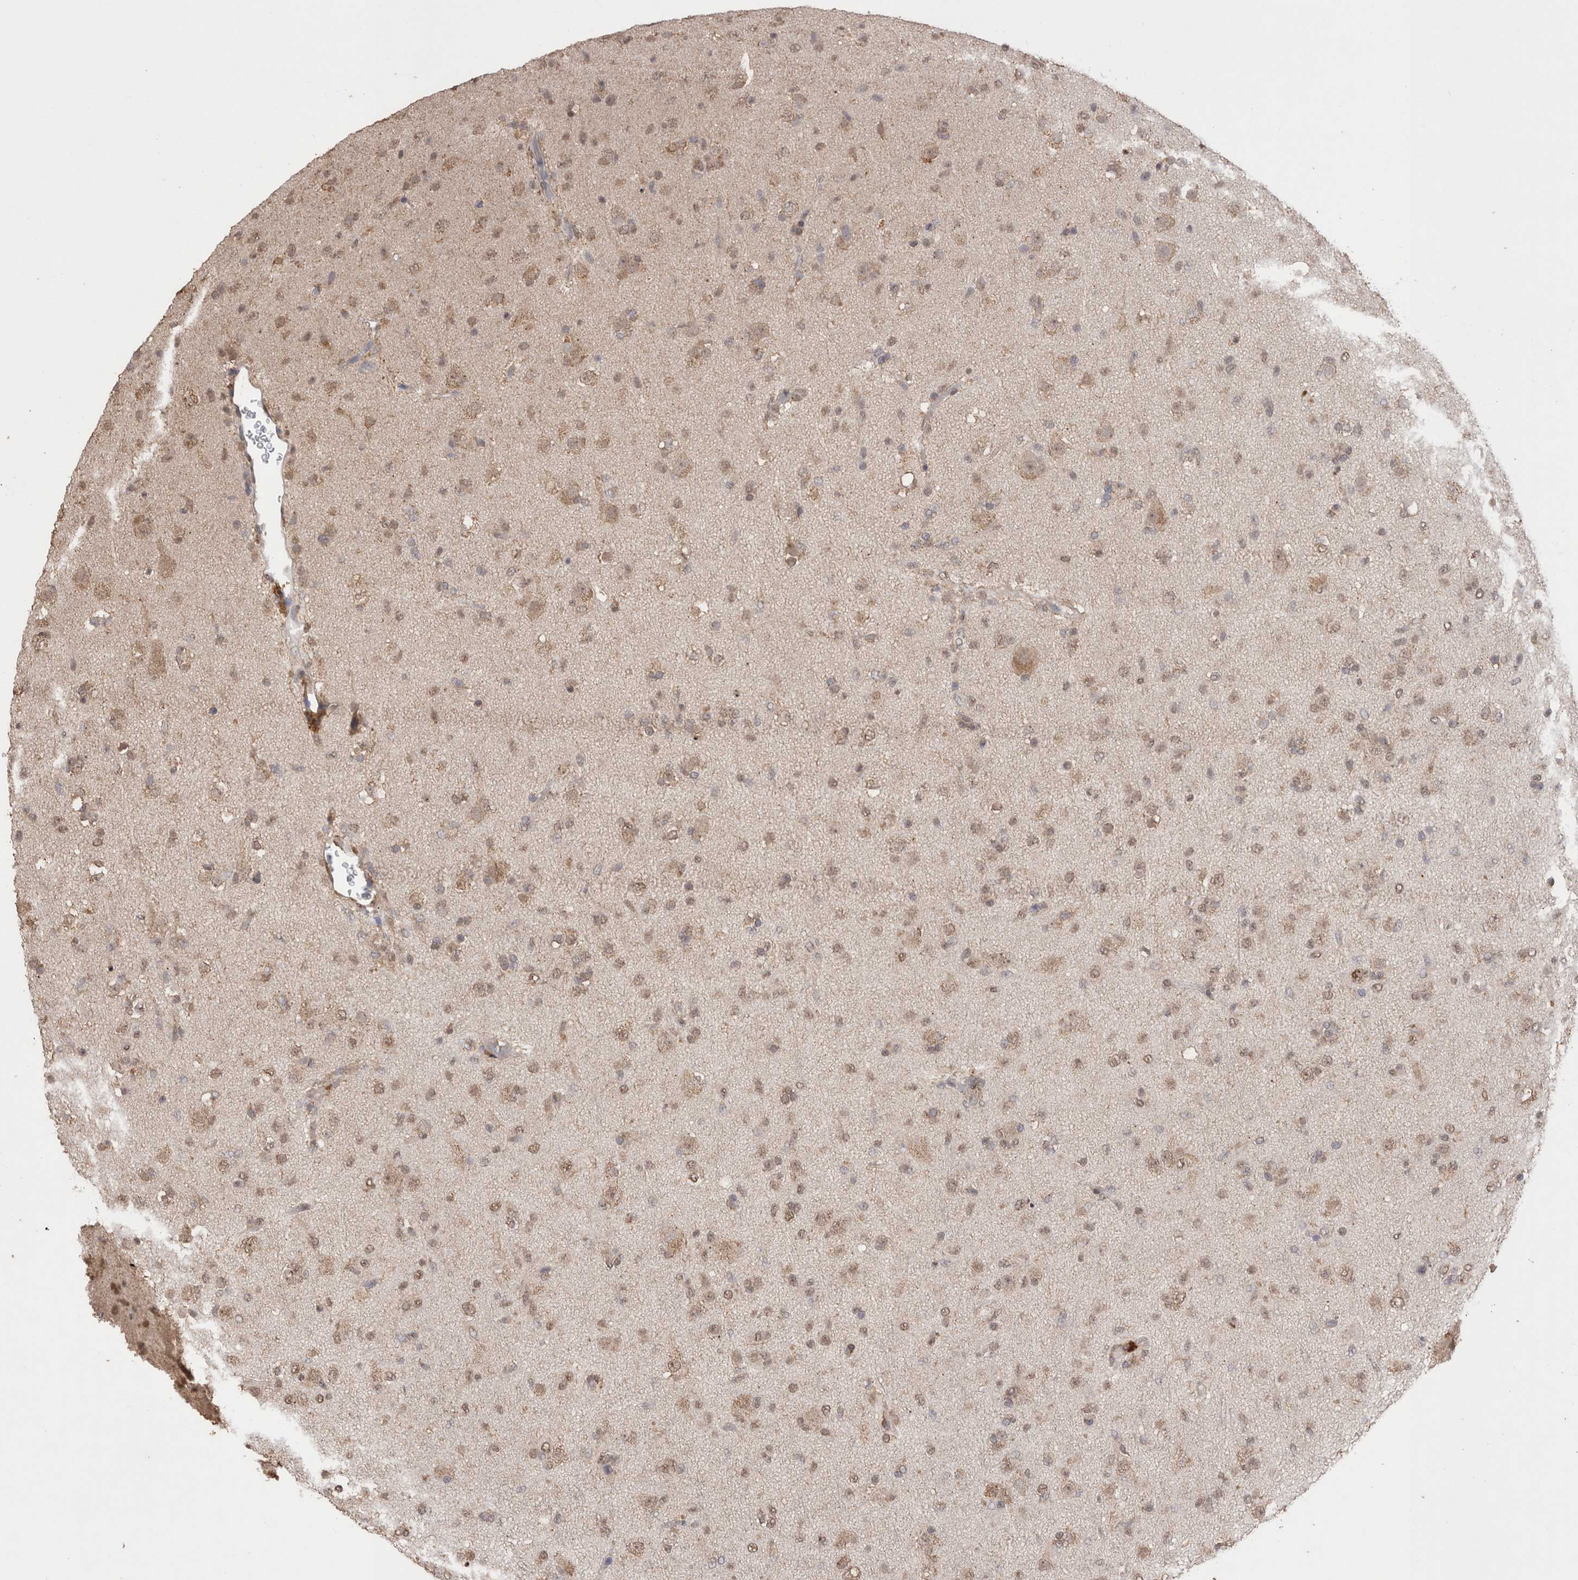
{"staining": {"intensity": "weak", "quantity": ">75%", "location": "cytoplasmic/membranous,nuclear"}, "tissue": "glioma", "cell_type": "Tumor cells", "image_type": "cancer", "snomed": [{"axis": "morphology", "description": "Glioma, malignant, Low grade"}, {"axis": "topography", "description": "Brain"}], "caption": "Immunohistochemical staining of human glioma displays weak cytoplasmic/membranous and nuclear protein expression in approximately >75% of tumor cells.", "gene": "GRK5", "patient": {"sex": "male", "age": 65}}